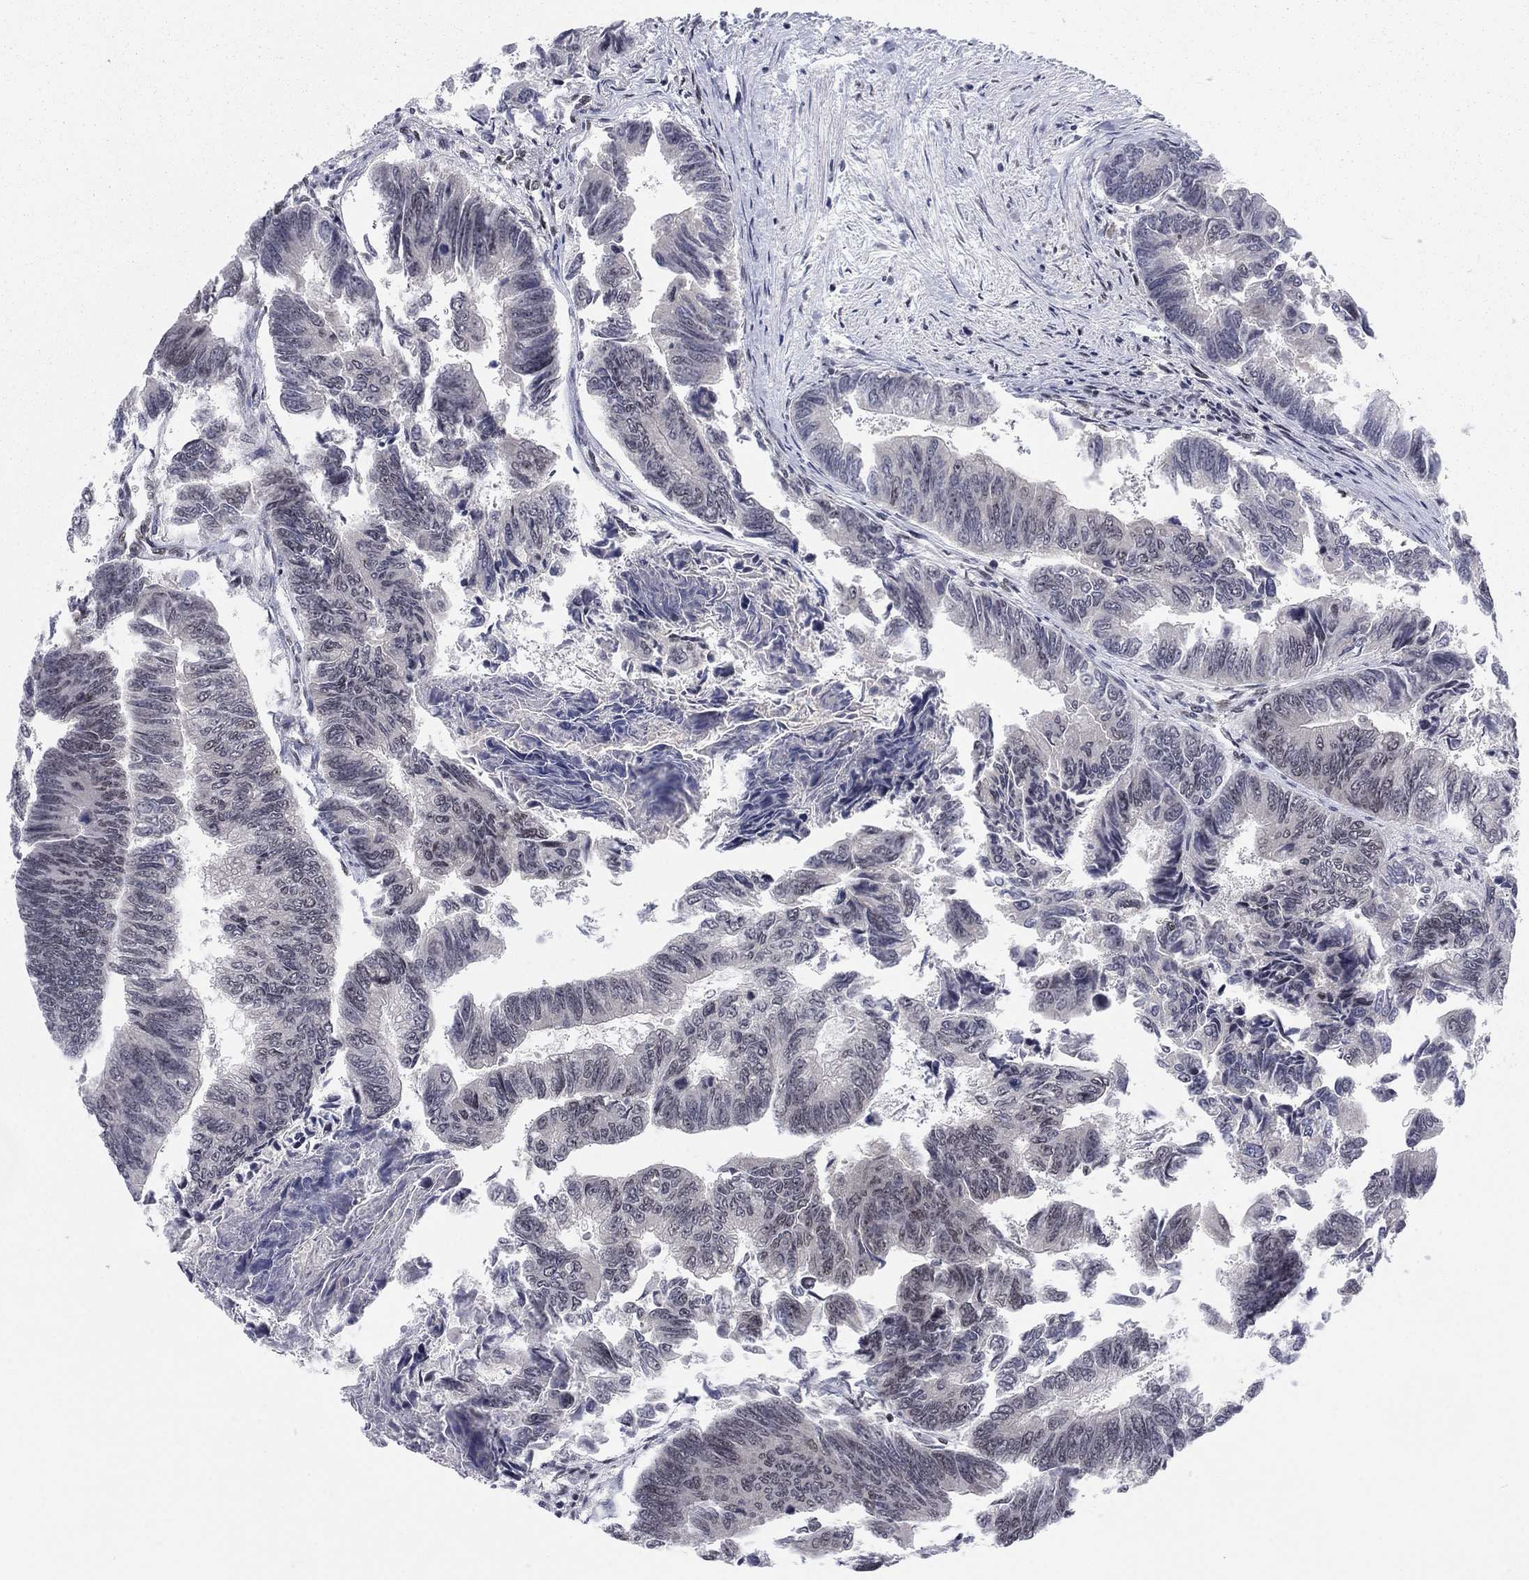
{"staining": {"intensity": "negative", "quantity": "none", "location": "none"}, "tissue": "colorectal cancer", "cell_type": "Tumor cells", "image_type": "cancer", "snomed": [{"axis": "morphology", "description": "Adenocarcinoma, NOS"}, {"axis": "topography", "description": "Colon"}], "caption": "A micrograph of colorectal cancer (adenocarcinoma) stained for a protein displays no brown staining in tumor cells.", "gene": "FYTTD1", "patient": {"sex": "female", "age": 65}}